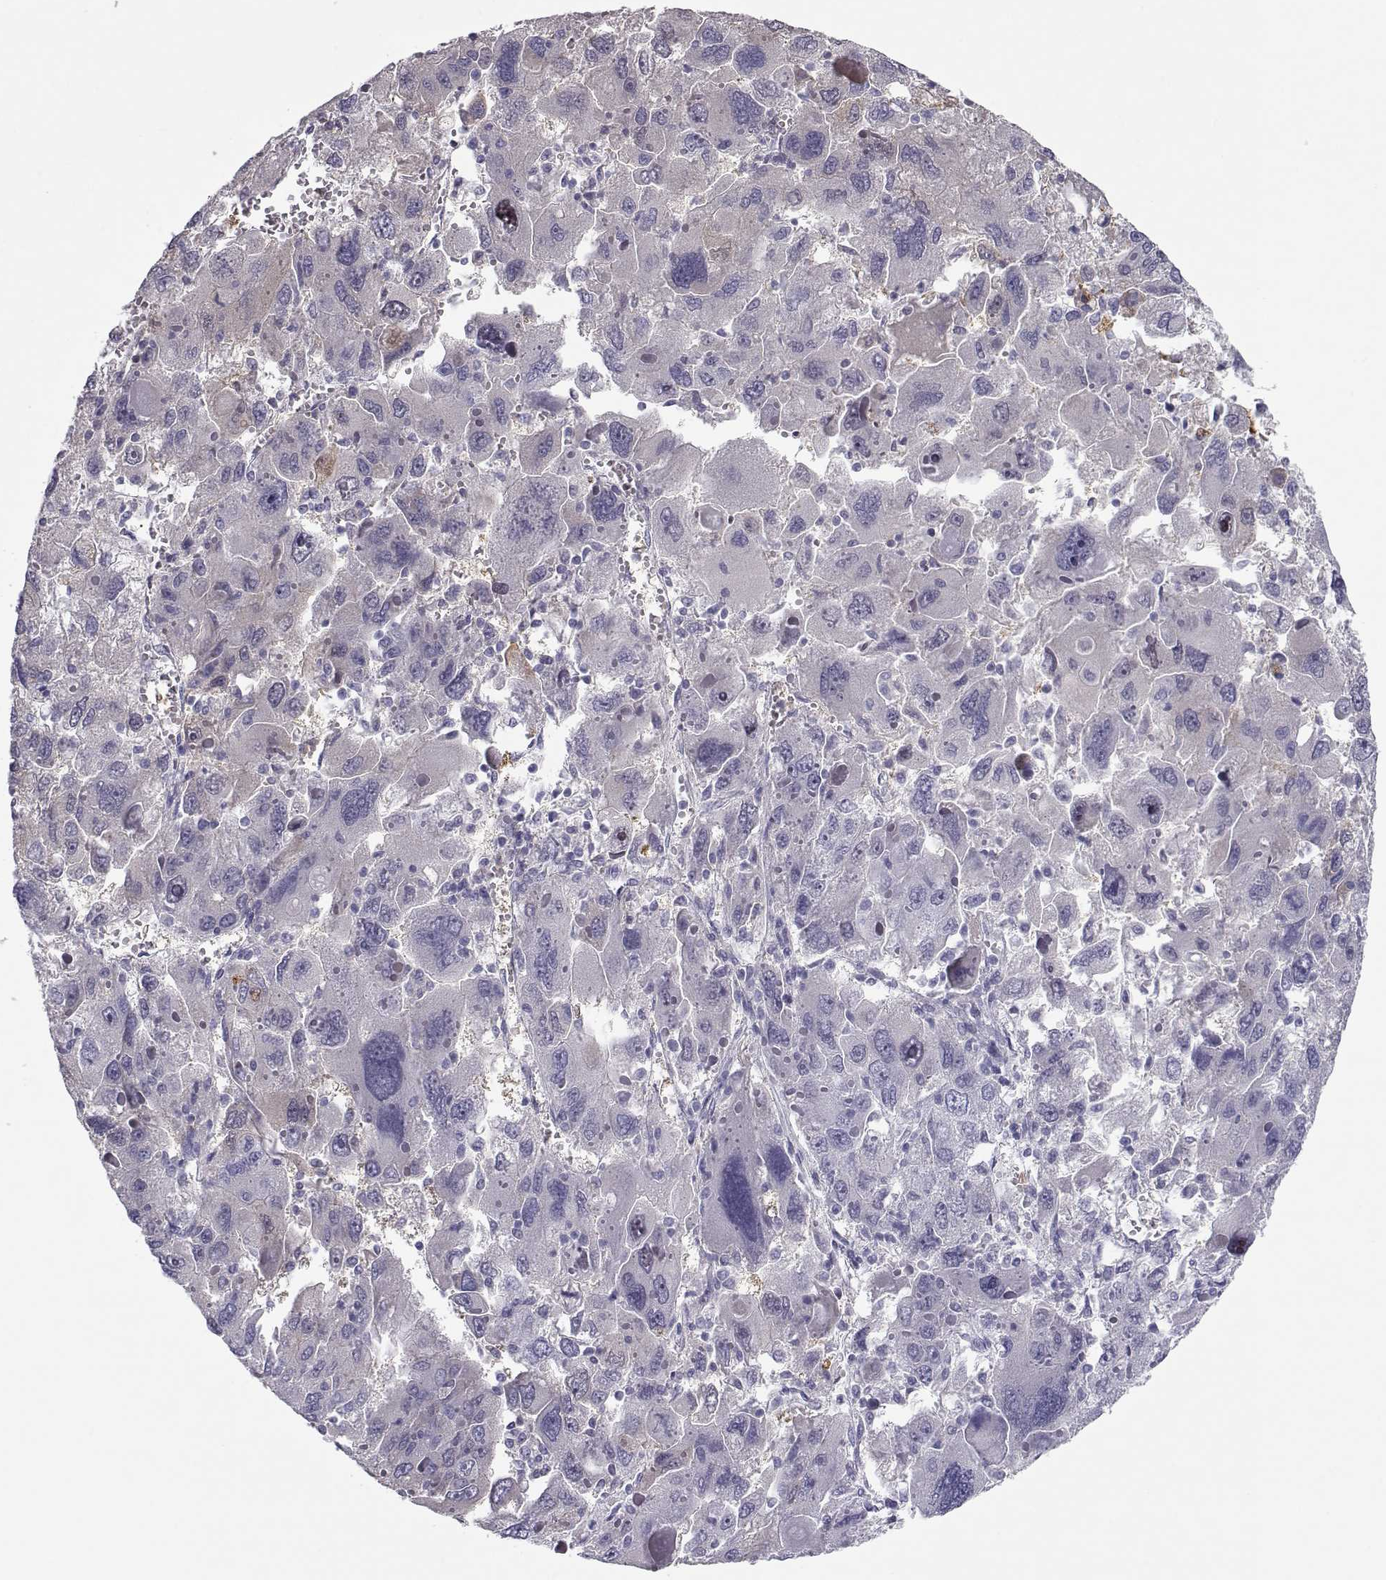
{"staining": {"intensity": "negative", "quantity": "none", "location": "none"}, "tissue": "liver cancer", "cell_type": "Tumor cells", "image_type": "cancer", "snomed": [{"axis": "morphology", "description": "Carcinoma, Hepatocellular, NOS"}, {"axis": "topography", "description": "Liver"}], "caption": "This is an IHC micrograph of human liver cancer (hepatocellular carcinoma). There is no staining in tumor cells.", "gene": "NPVF", "patient": {"sex": "female", "age": 41}}